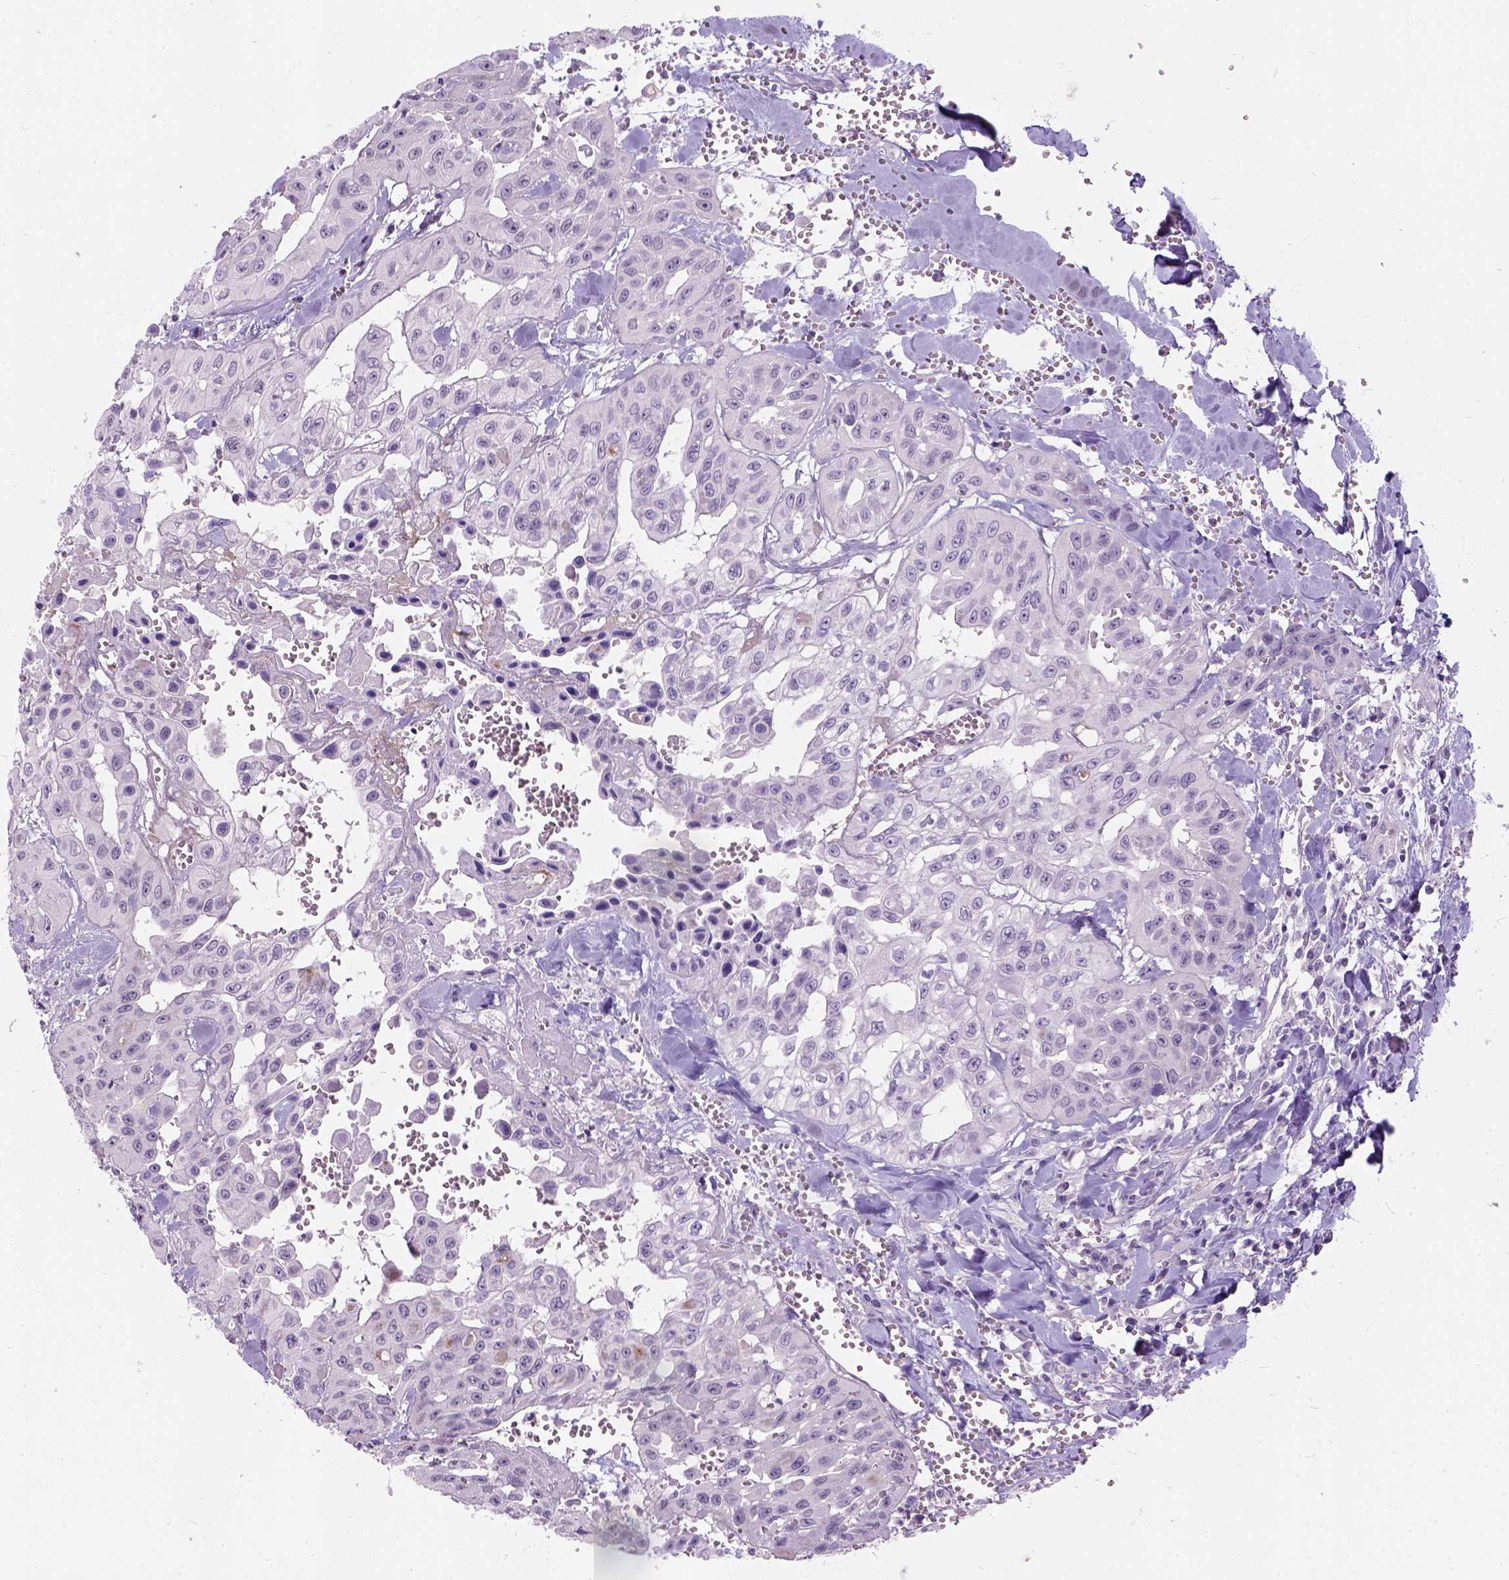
{"staining": {"intensity": "negative", "quantity": "none", "location": "none"}, "tissue": "head and neck cancer", "cell_type": "Tumor cells", "image_type": "cancer", "snomed": [{"axis": "morphology", "description": "Adenocarcinoma, NOS"}, {"axis": "topography", "description": "Head-Neck"}], "caption": "Head and neck adenocarcinoma was stained to show a protein in brown. There is no significant staining in tumor cells. Nuclei are stained in blue.", "gene": "C20orf144", "patient": {"sex": "male", "age": 73}}